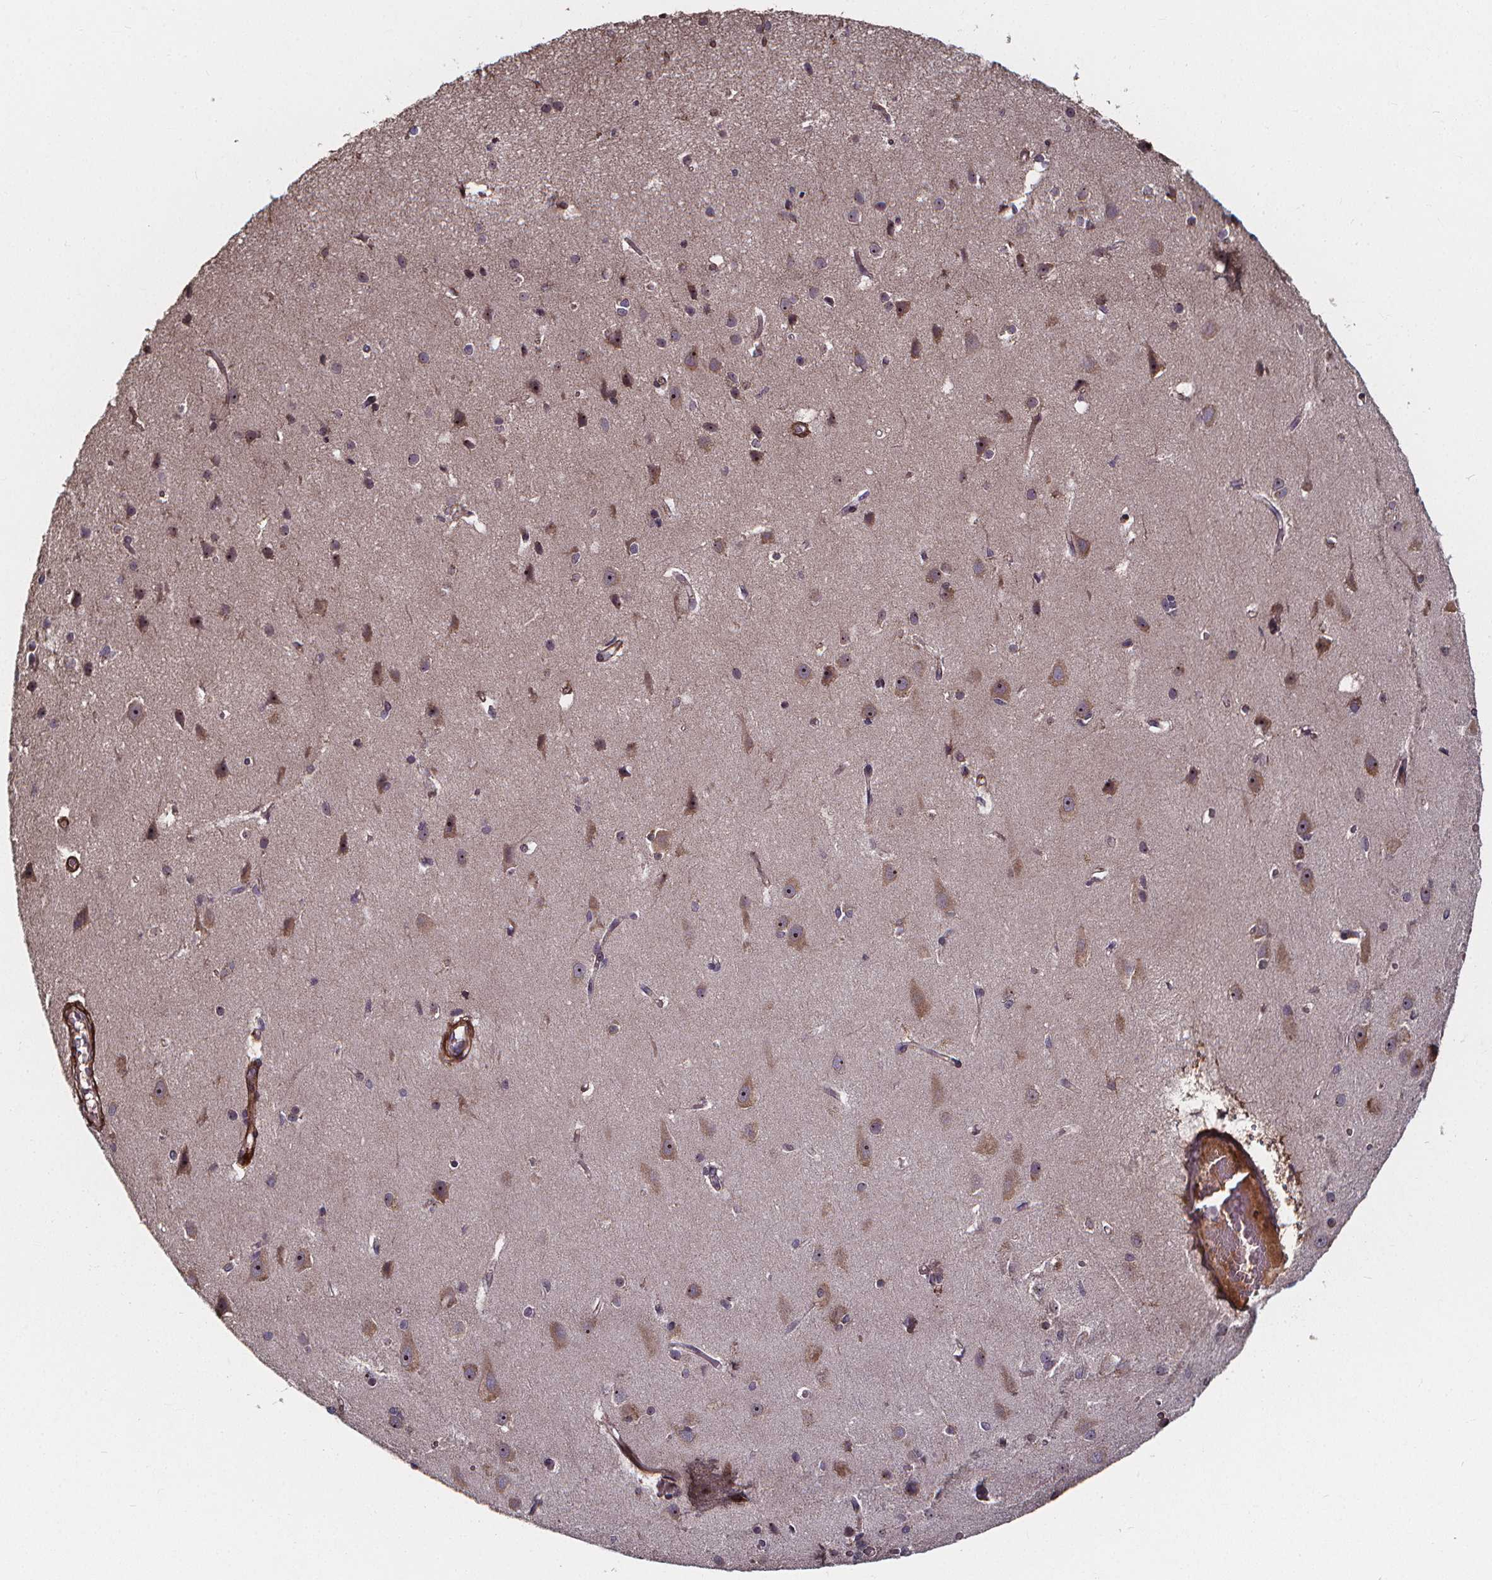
{"staining": {"intensity": "weak", "quantity": ">75%", "location": "cytoplasmic/membranous"}, "tissue": "cerebral cortex", "cell_type": "Endothelial cells", "image_type": "normal", "snomed": [{"axis": "morphology", "description": "Normal tissue, NOS"}, {"axis": "topography", "description": "Cerebral cortex"}], "caption": "Weak cytoplasmic/membranous positivity is appreciated in approximately >75% of endothelial cells in unremarkable cerebral cortex. Using DAB (3,3'-diaminobenzidine) (brown) and hematoxylin (blue) stains, captured at high magnification using brightfield microscopy.", "gene": "AEBP1", "patient": {"sex": "male", "age": 37}}